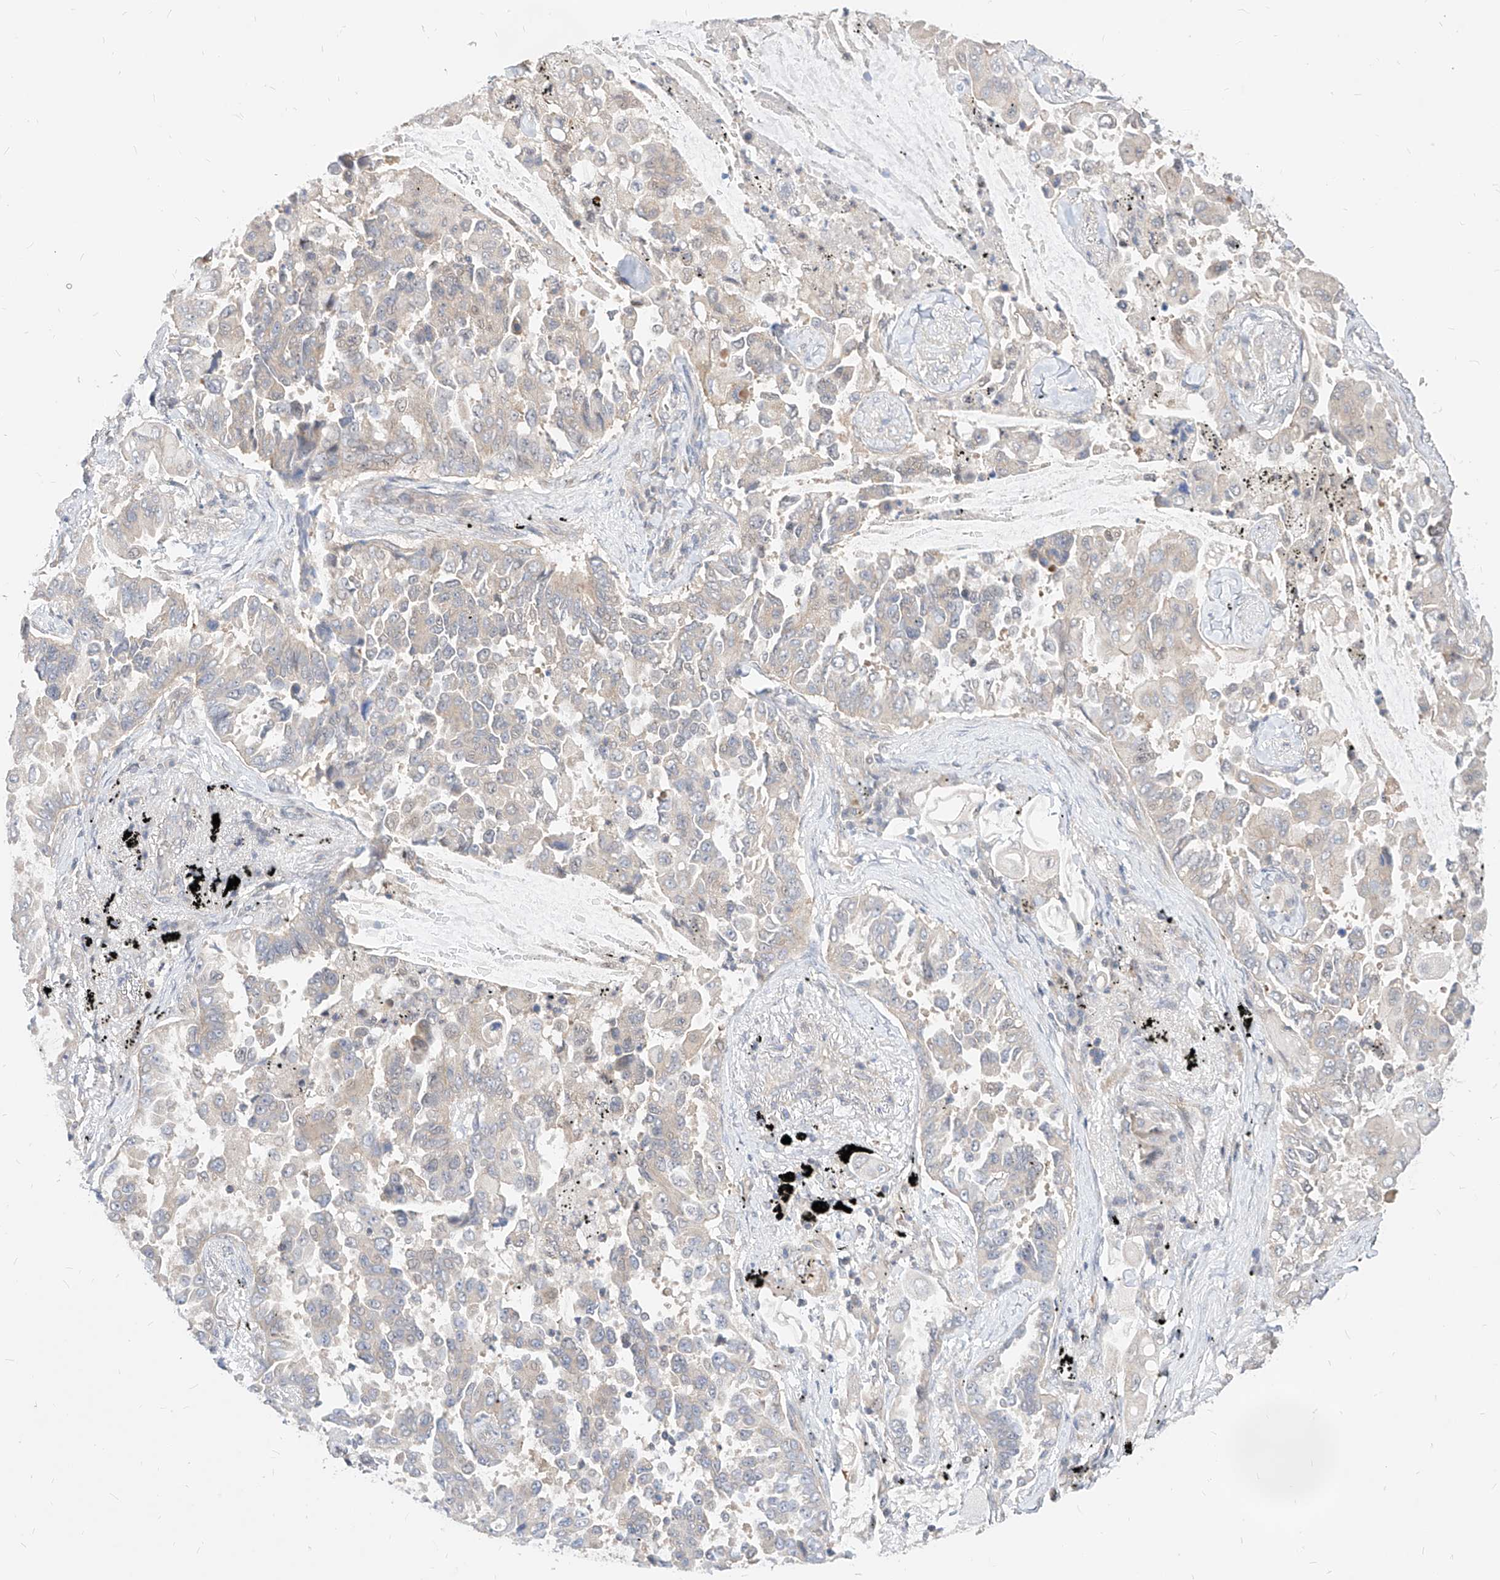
{"staining": {"intensity": "negative", "quantity": "none", "location": "none"}, "tissue": "lung cancer", "cell_type": "Tumor cells", "image_type": "cancer", "snomed": [{"axis": "morphology", "description": "Adenocarcinoma, NOS"}, {"axis": "topography", "description": "Lung"}], "caption": "IHC histopathology image of neoplastic tissue: lung cancer (adenocarcinoma) stained with DAB demonstrates no significant protein expression in tumor cells.", "gene": "TSNAX", "patient": {"sex": "female", "age": 67}}